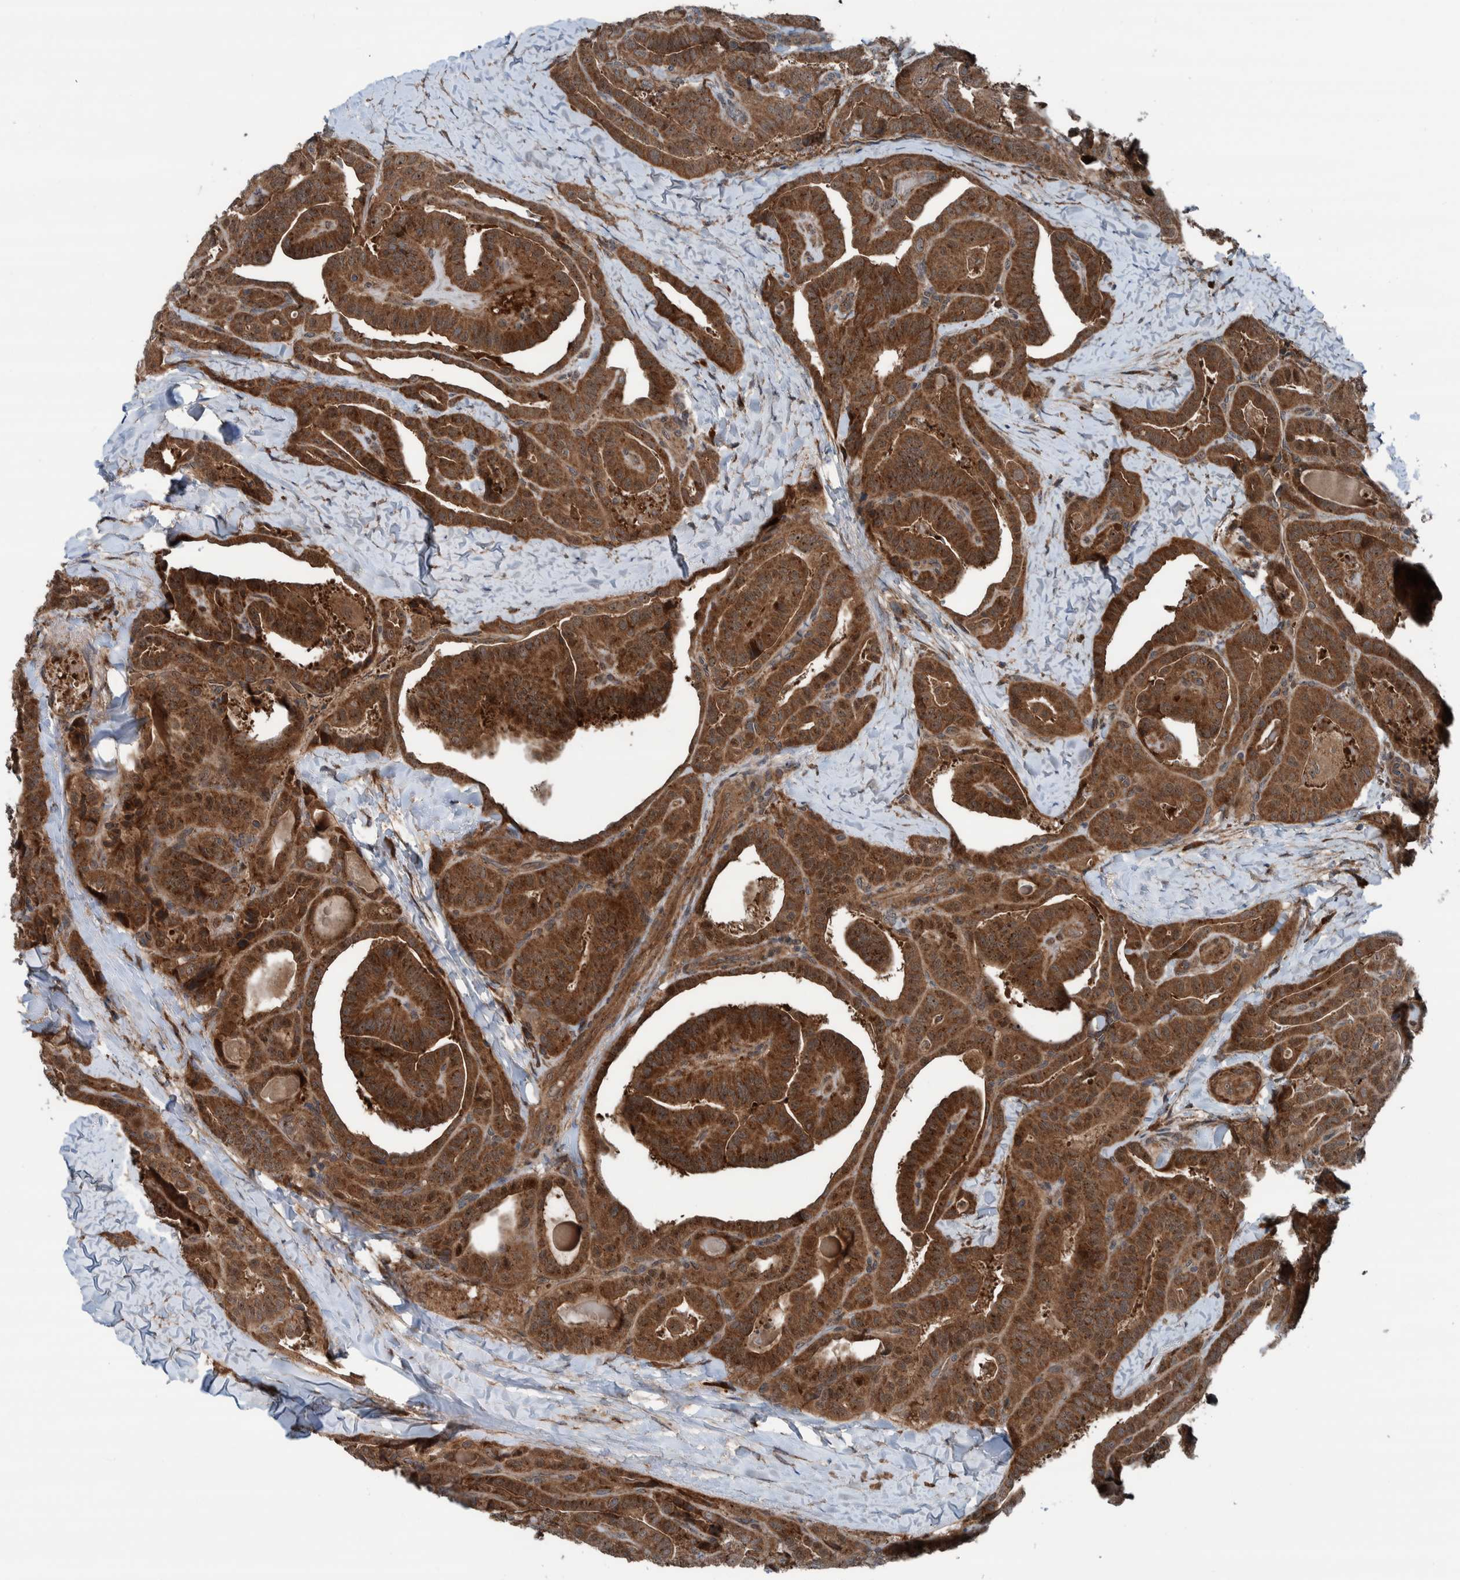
{"staining": {"intensity": "strong", "quantity": ">75%", "location": "cytoplasmic/membranous"}, "tissue": "thyroid cancer", "cell_type": "Tumor cells", "image_type": "cancer", "snomed": [{"axis": "morphology", "description": "Papillary adenocarcinoma, NOS"}, {"axis": "topography", "description": "Thyroid gland"}], "caption": "Immunohistochemical staining of thyroid cancer displays high levels of strong cytoplasmic/membranous protein positivity in approximately >75% of tumor cells.", "gene": "CUEDC1", "patient": {"sex": "male", "age": 77}}